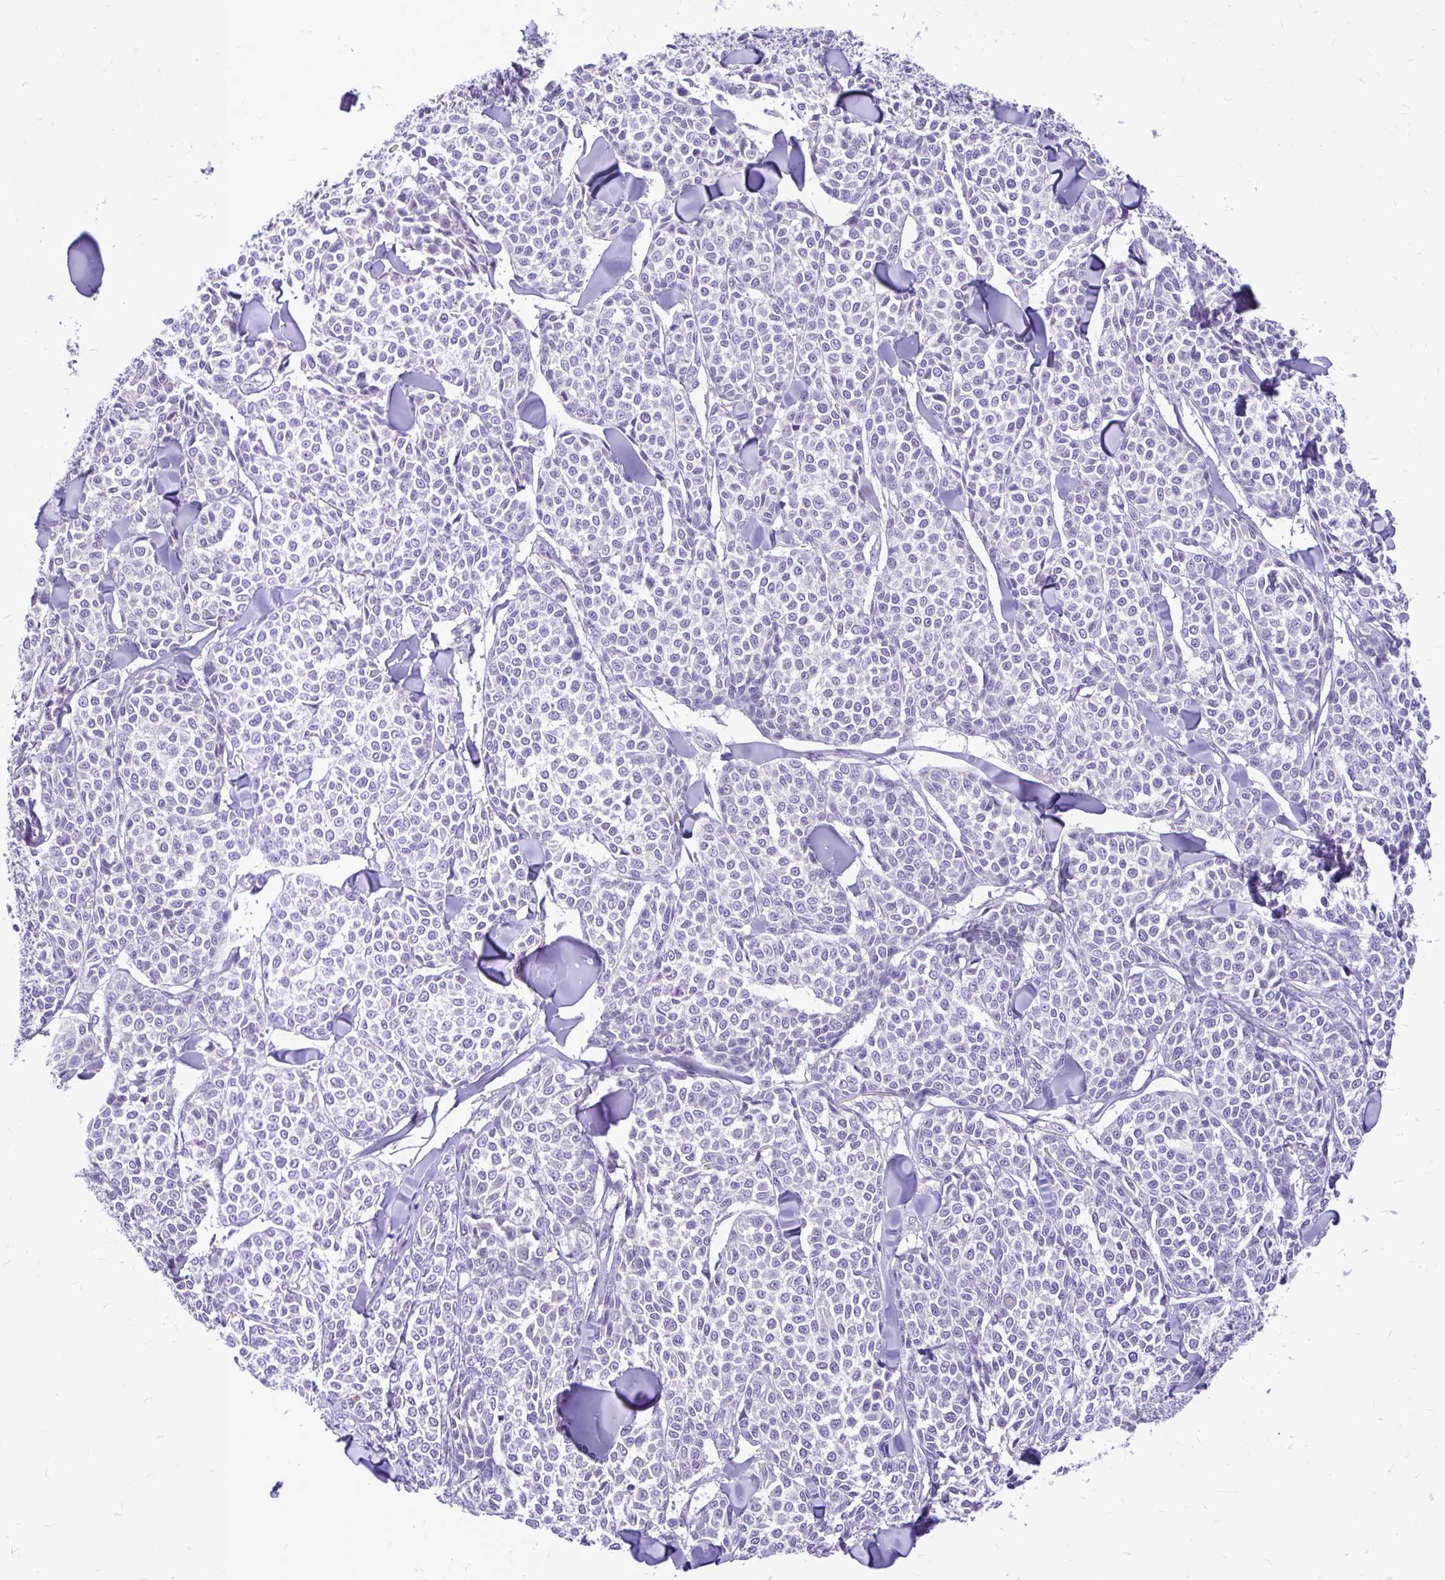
{"staining": {"intensity": "negative", "quantity": "none", "location": "none"}, "tissue": "melanoma", "cell_type": "Tumor cells", "image_type": "cancer", "snomed": [{"axis": "morphology", "description": "Malignant melanoma, NOS"}, {"axis": "topography", "description": "Skin"}], "caption": "Photomicrograph shows no significant protein positivity in tumor cells of malignant melanoma.", "gene": "MAP1LC3A", "patient": {"sex": "male", "age": 46}}